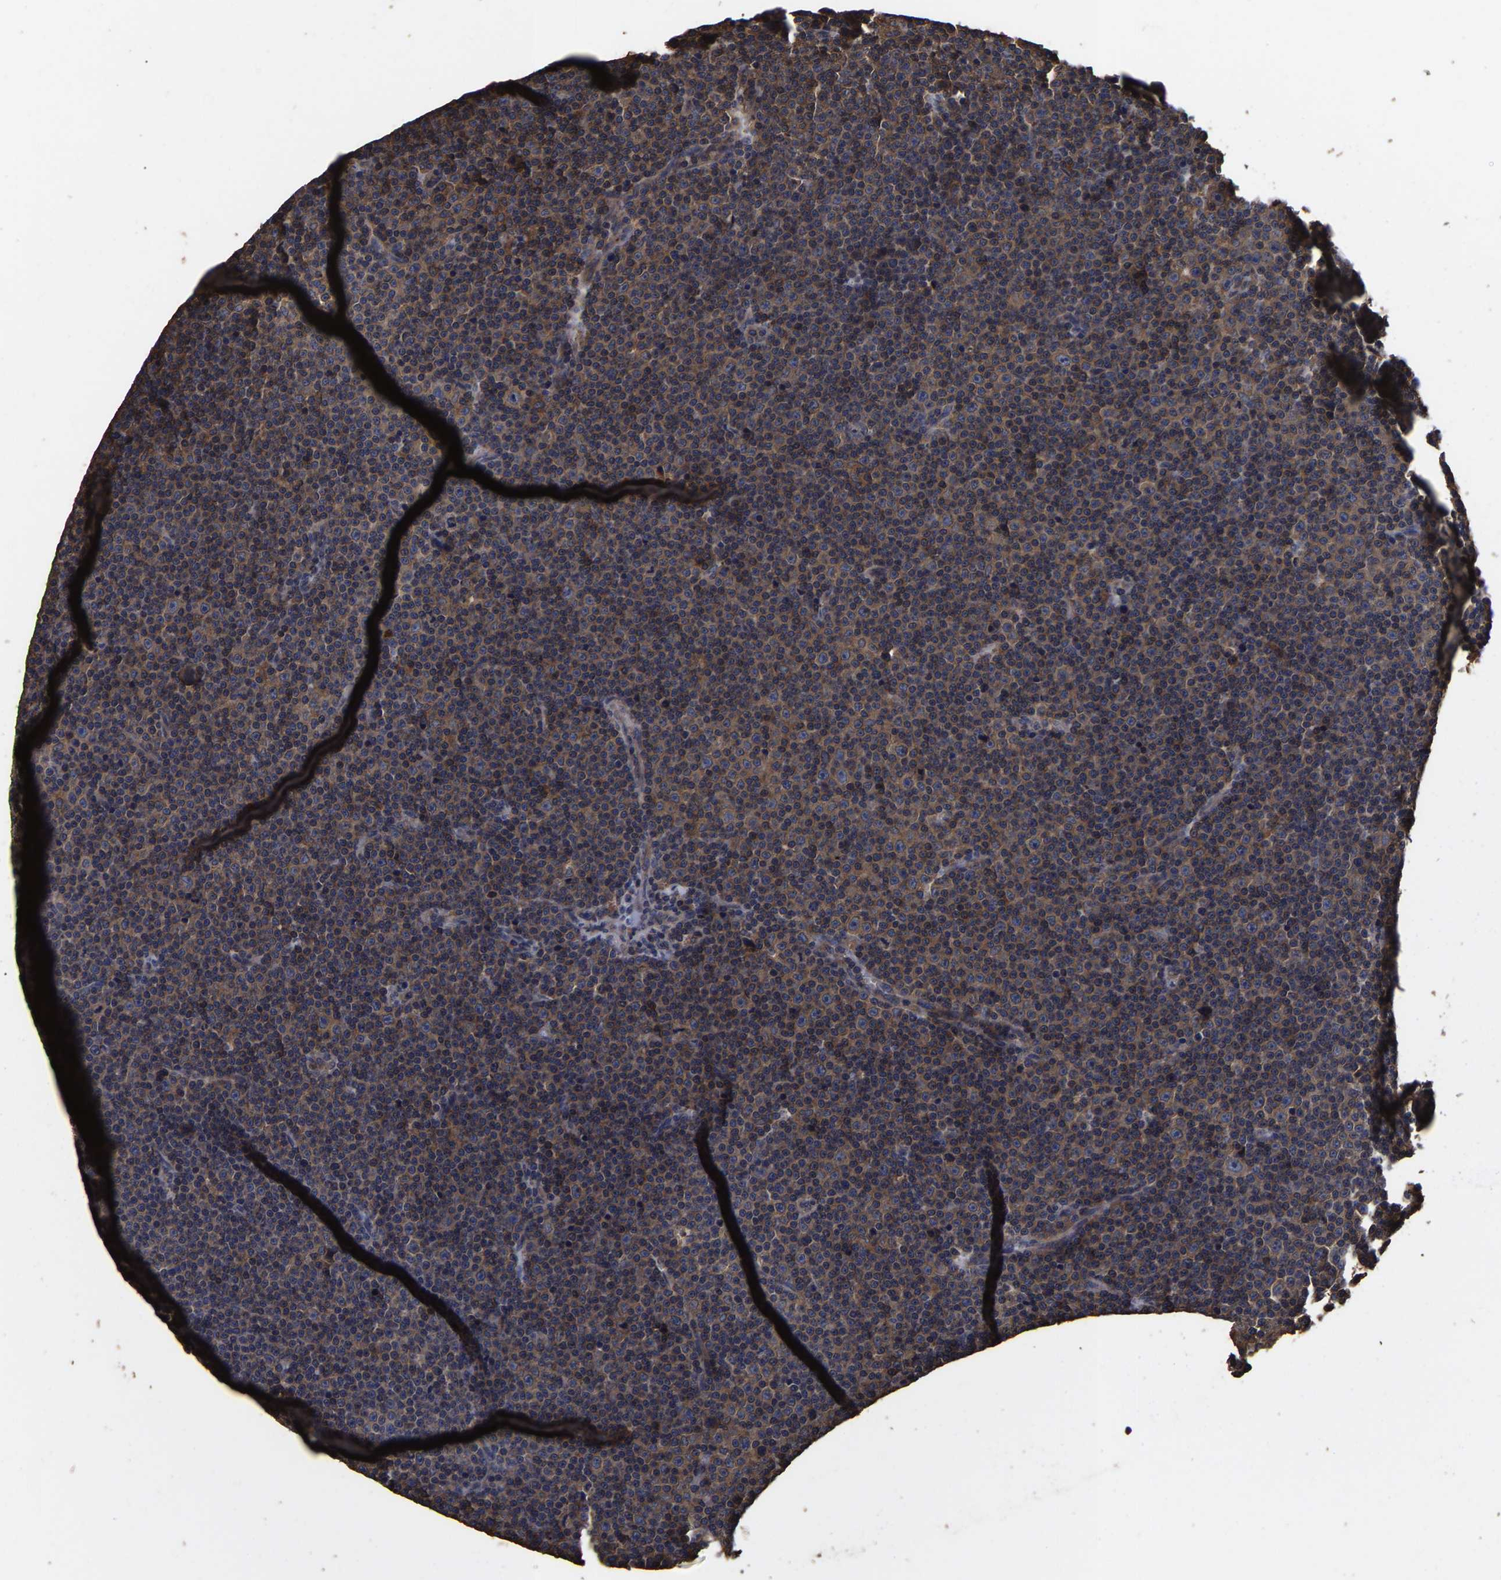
{"staining": {"intensity": "weak", "quantity": ">75%", "location": "cytoplasmic/membranous"}, "tissue": "lymphoma", "cell_type": "Tumor cells", "image_type": "cancer", "snomed": [{"axis": "morphology", "description": "Malignant lymphoma, non-Hodgkin's type, Low grade"}, {"axis": "topography", "description": "Lymph node"}], "caption": "Low-grade malignant lymphoma, non-Hodgkin's type stained with a brown dye displays weak cytoplasmic/membranous positive expression in approximately >75% of tumor cells.", "gene": "ITCH", "patient": {"sex": "female", "age": 67}}